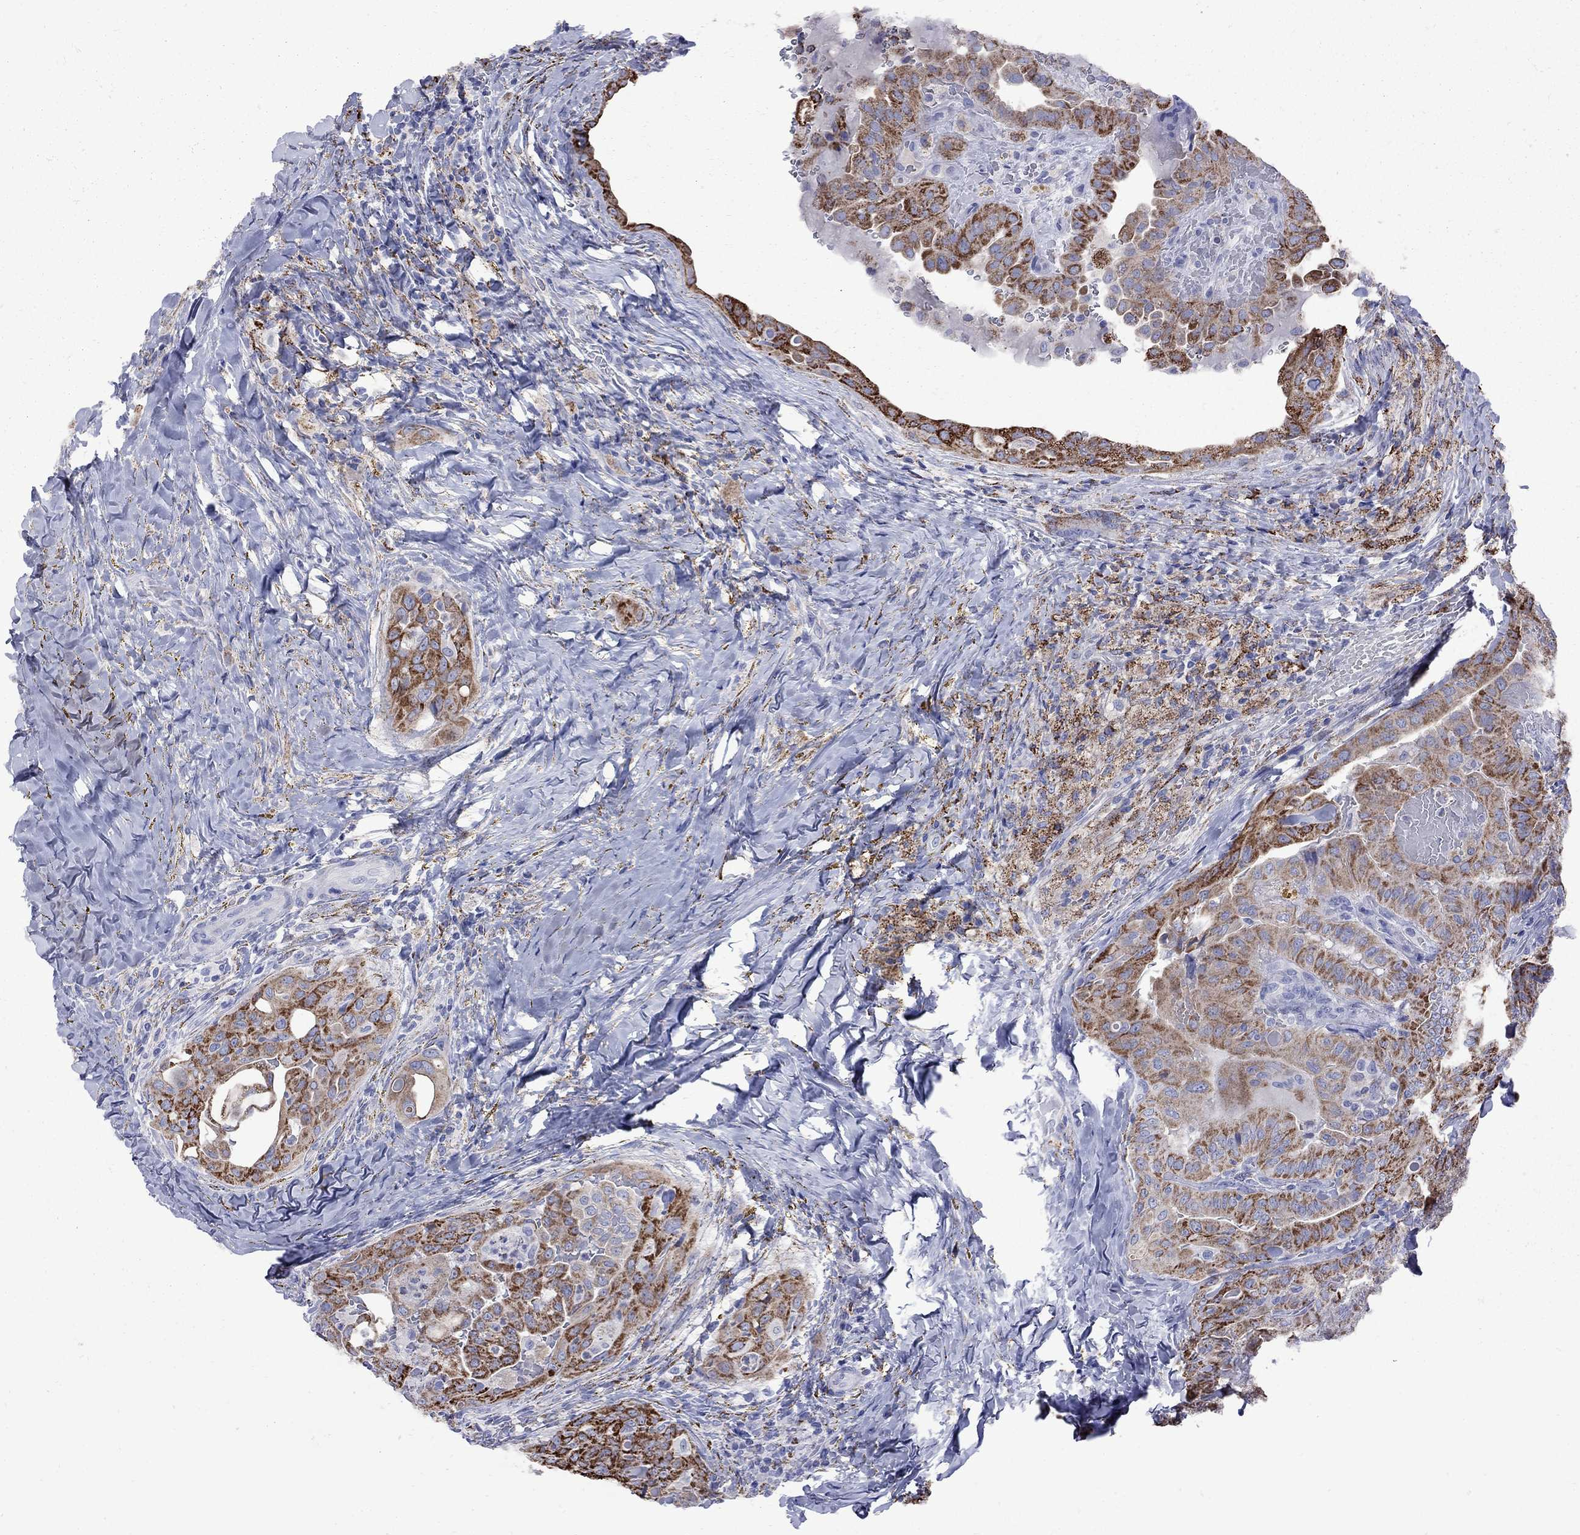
{"staining": {"intensity": "strong", "quantity": "25%-75%", "location": "cytoplasmic/membranous"}, "tissue": "thyroid cancer", "cell_type": "Tumor cells", "image_type": "cancer", "snomed": [{"axis": "morphology", "description": "Papillary adenocarcinoma, NOS"}, {"axis": "topography", "description": "Thyroid gland"}], "caption": "This photomicrograph reveals immunohistochemistry (IHC) staining of thyroid cancer, with high strong cytoplasmic/membranous expression in about 25%-75% of tumor cells.", "gene": "SESTD1", "patient": {"sex": "female", "age": 68}}